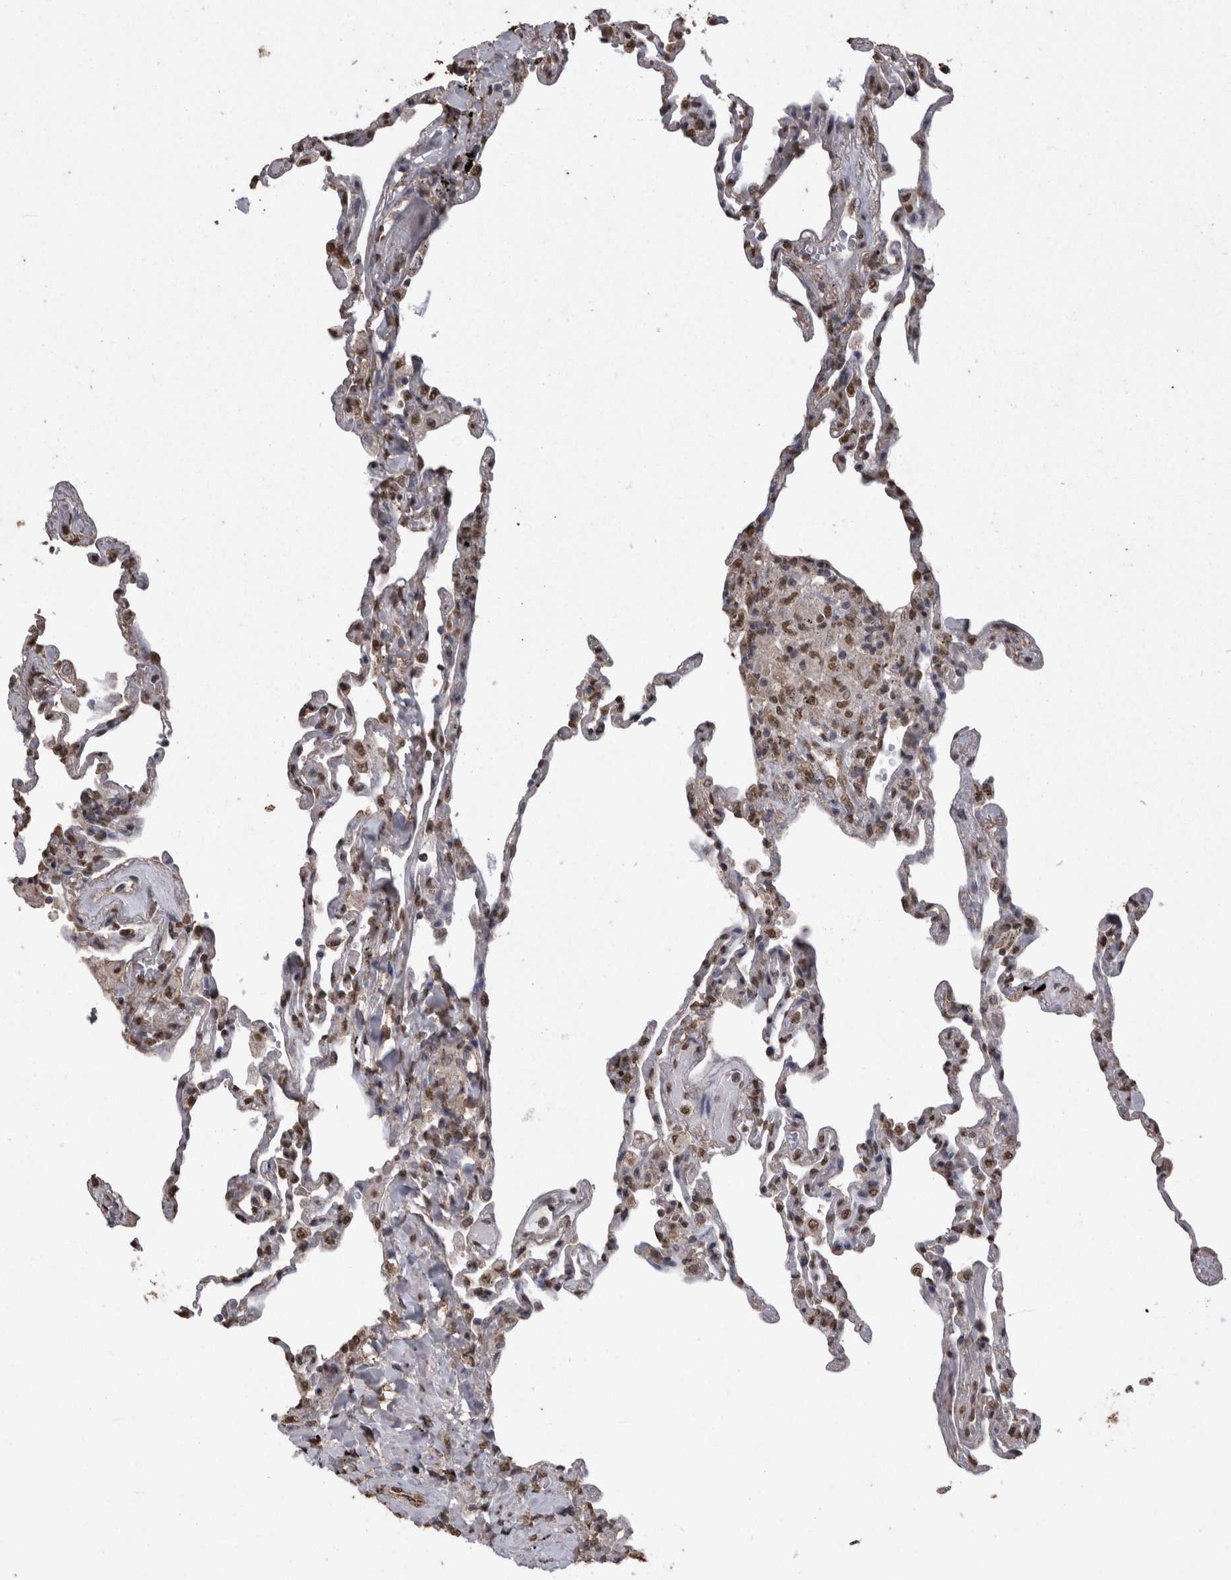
{"staining": {"intensity": "moderate", "quantity": ">75%", "location": "nuclear"}, "tissue": "lung", "cell_type": "Alveolar cells", "image_type": "normal", "snomed": [{"axis": "morphology", "description": "Normal tissue, NOS"}, {"axis": "topography", "description": "Lung"}], "caption": "A medium amount of moderate nuclear positivity is appreciated in about >75% of alveolar cells in benign lung.", "gene": "SMAD7", "patient": {"sex": "male", "age": 59}}